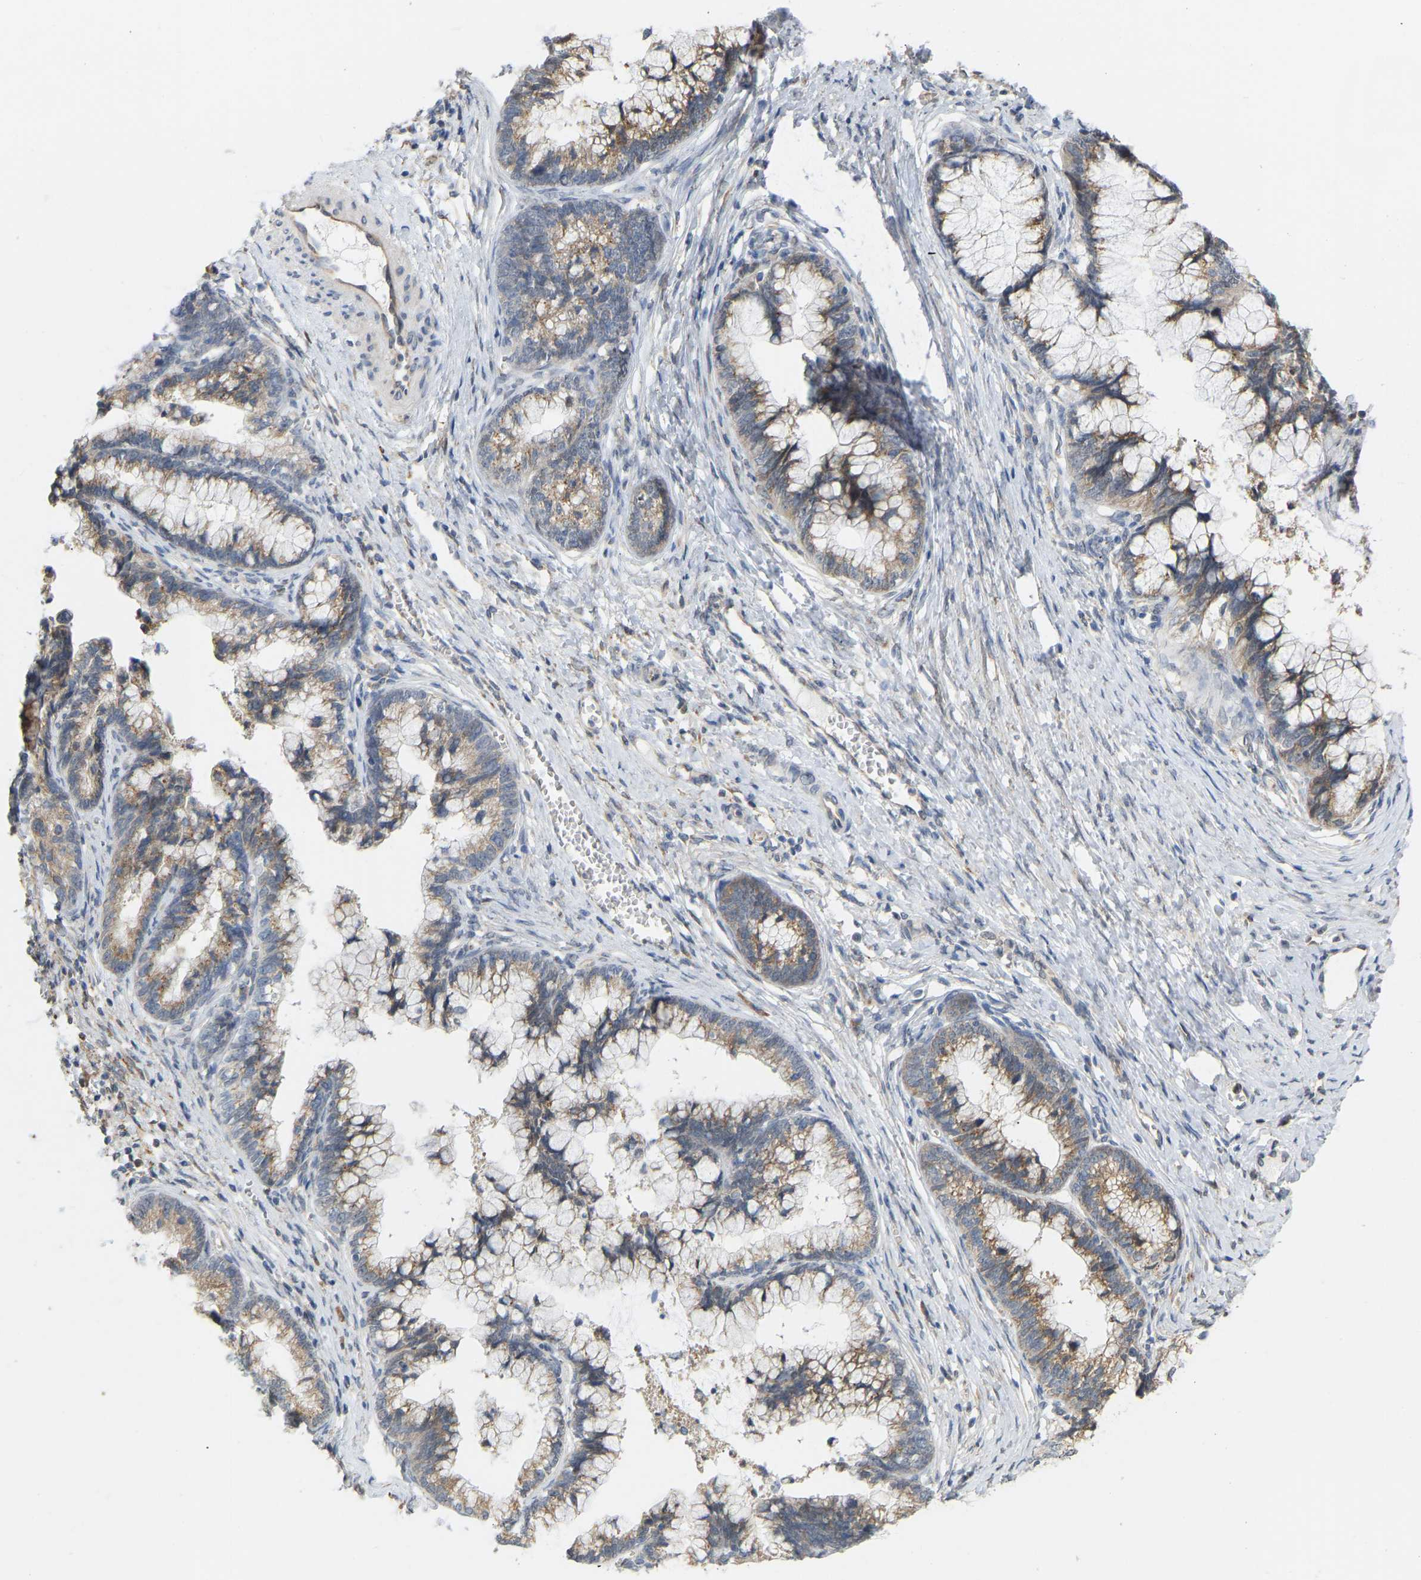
{"staining": {"intensity": "moderate", "quantity": ">75%", "location": "cytoplasmic/membranous"}, "tissue": "cervical cancer", "cell_type": "Tumor cells", "image_type": "cancer", "snomed": [{"axis": "morphology", "description": "Adenocarcinoma, NOS"}, {"axis": "topography", "description": "Cervix"}], "caption": "Approximately >75% of tumor cells in human cervical cancer demonstrate moderate cytoplasmic/membranous protein staining as visualized by brown immunohistochemical staining.", "gene": "BEND3", "patient": {"sex": "female", "age": 44}}